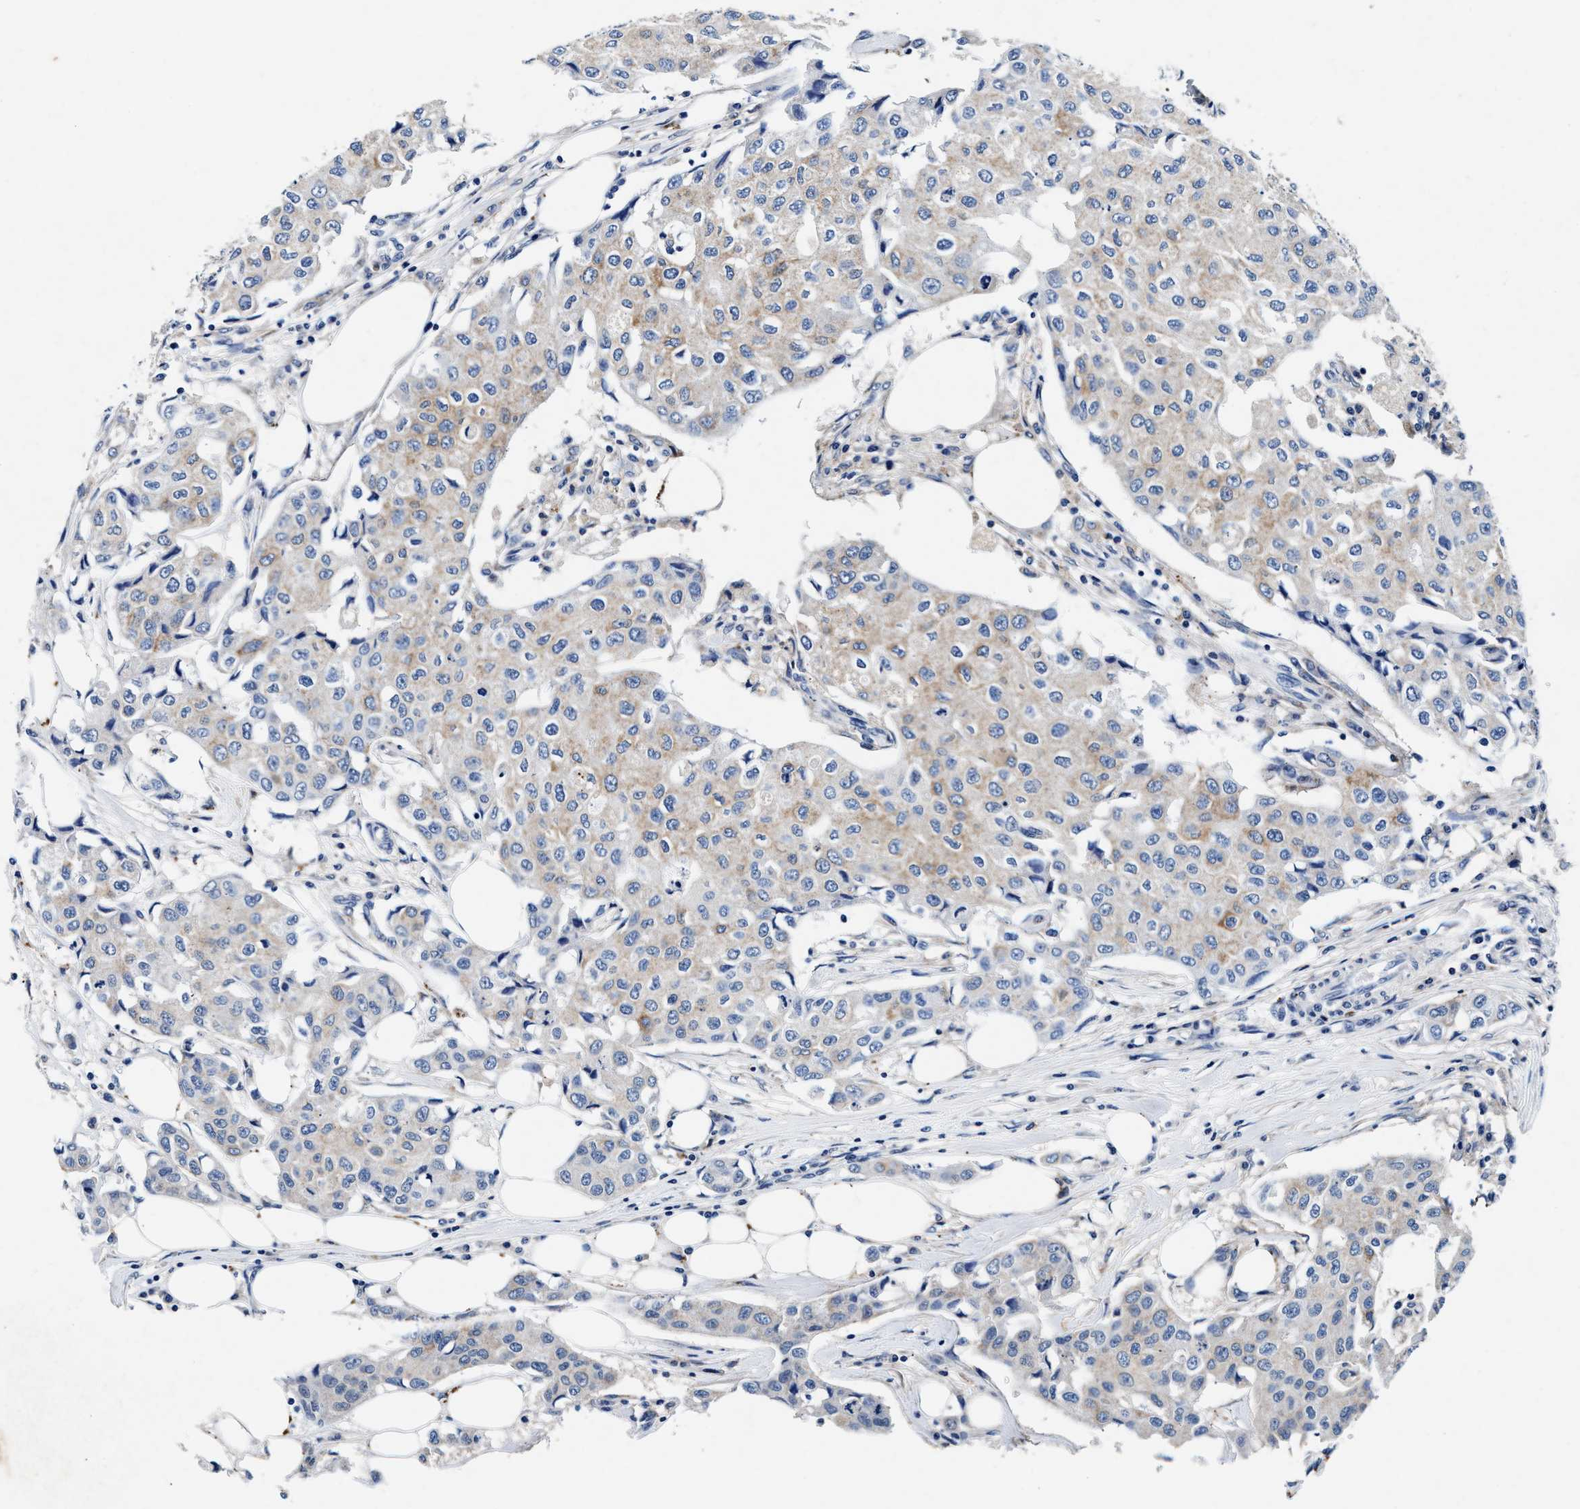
{"staining": {"intensity": "weak", "quantity": "25%-75%", "location": "cytoplasmic/membranous"}, "tissue": "breast cancer", "cell_type": "Tumor cells", "image_type": "cancer", "snomed": [{"axis": "morphology", "description": "Duct carcinoma"}, {"axis": "topography", "description": "Breast"}], "caption": "Breast intraductal carcinoma stained with immunohistochemistry demonstrates weak cytoplasmic/membranous staining in approximately 25%-75% of tumor cells.", "gene": "SLC8A1", "patient": {"sex": "female", "age": 80}}